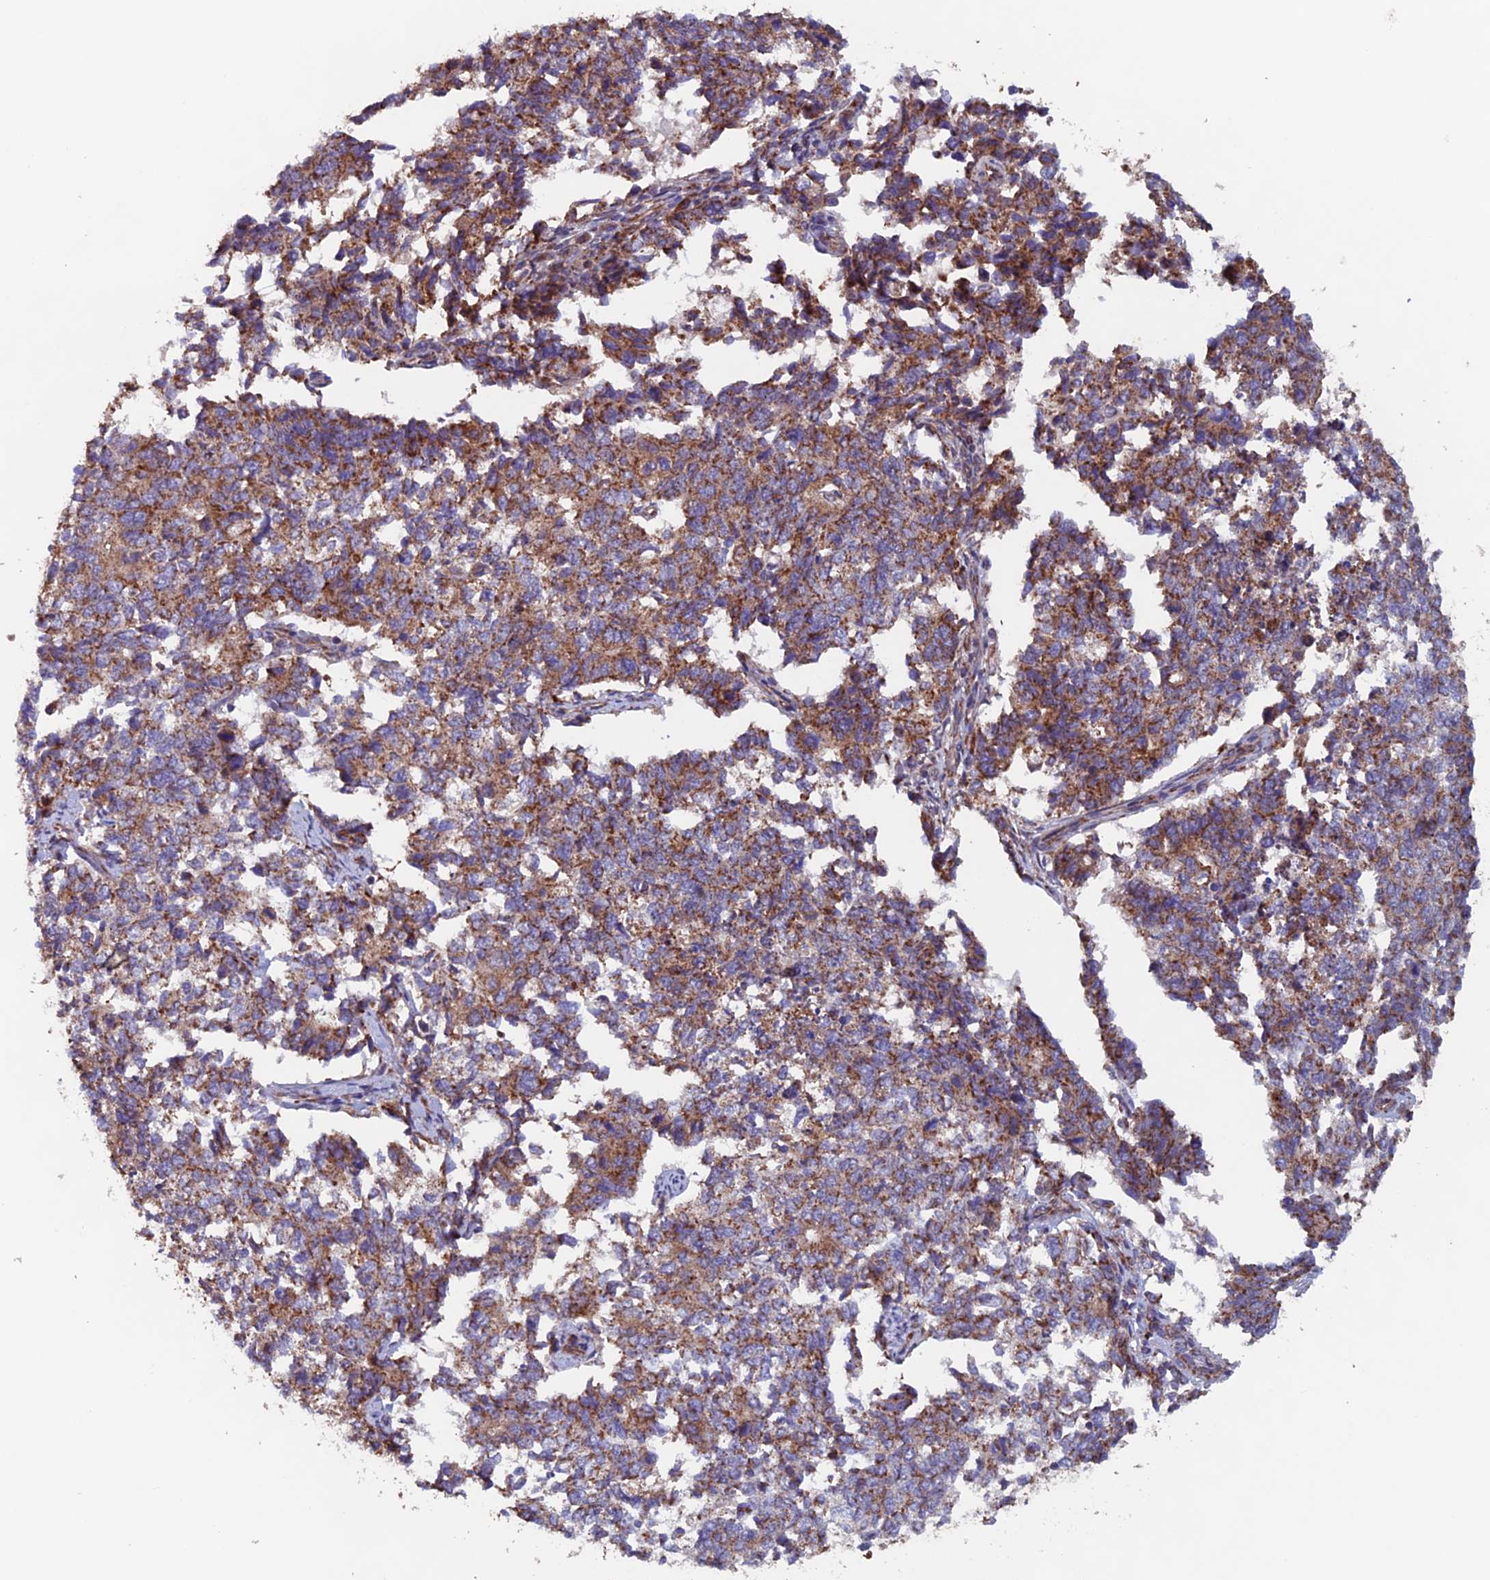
{"staining": {"intensity": "moderate", "quantity": ">75%", "location": "cytoplasmic/membranous"}, "tissue": "cervical cancer", "cell_type": "Tumor cells", "image_type": "cancer", "snomed": [{"axis": "morphology", "description": "Squamous cell carcinoma, NOS"}, {"axis": "topography", "description": "Cervix"}], "caption": "This is a photomicrograph of immunohistochemistry (IHC) staining of squamous cell carcinoma (cervical), which shows moderate expression in the cytoplasmic/membranous of tumor cells.", "gene": "MRPL1", "patient": {"sex": "female", "age": 63}}